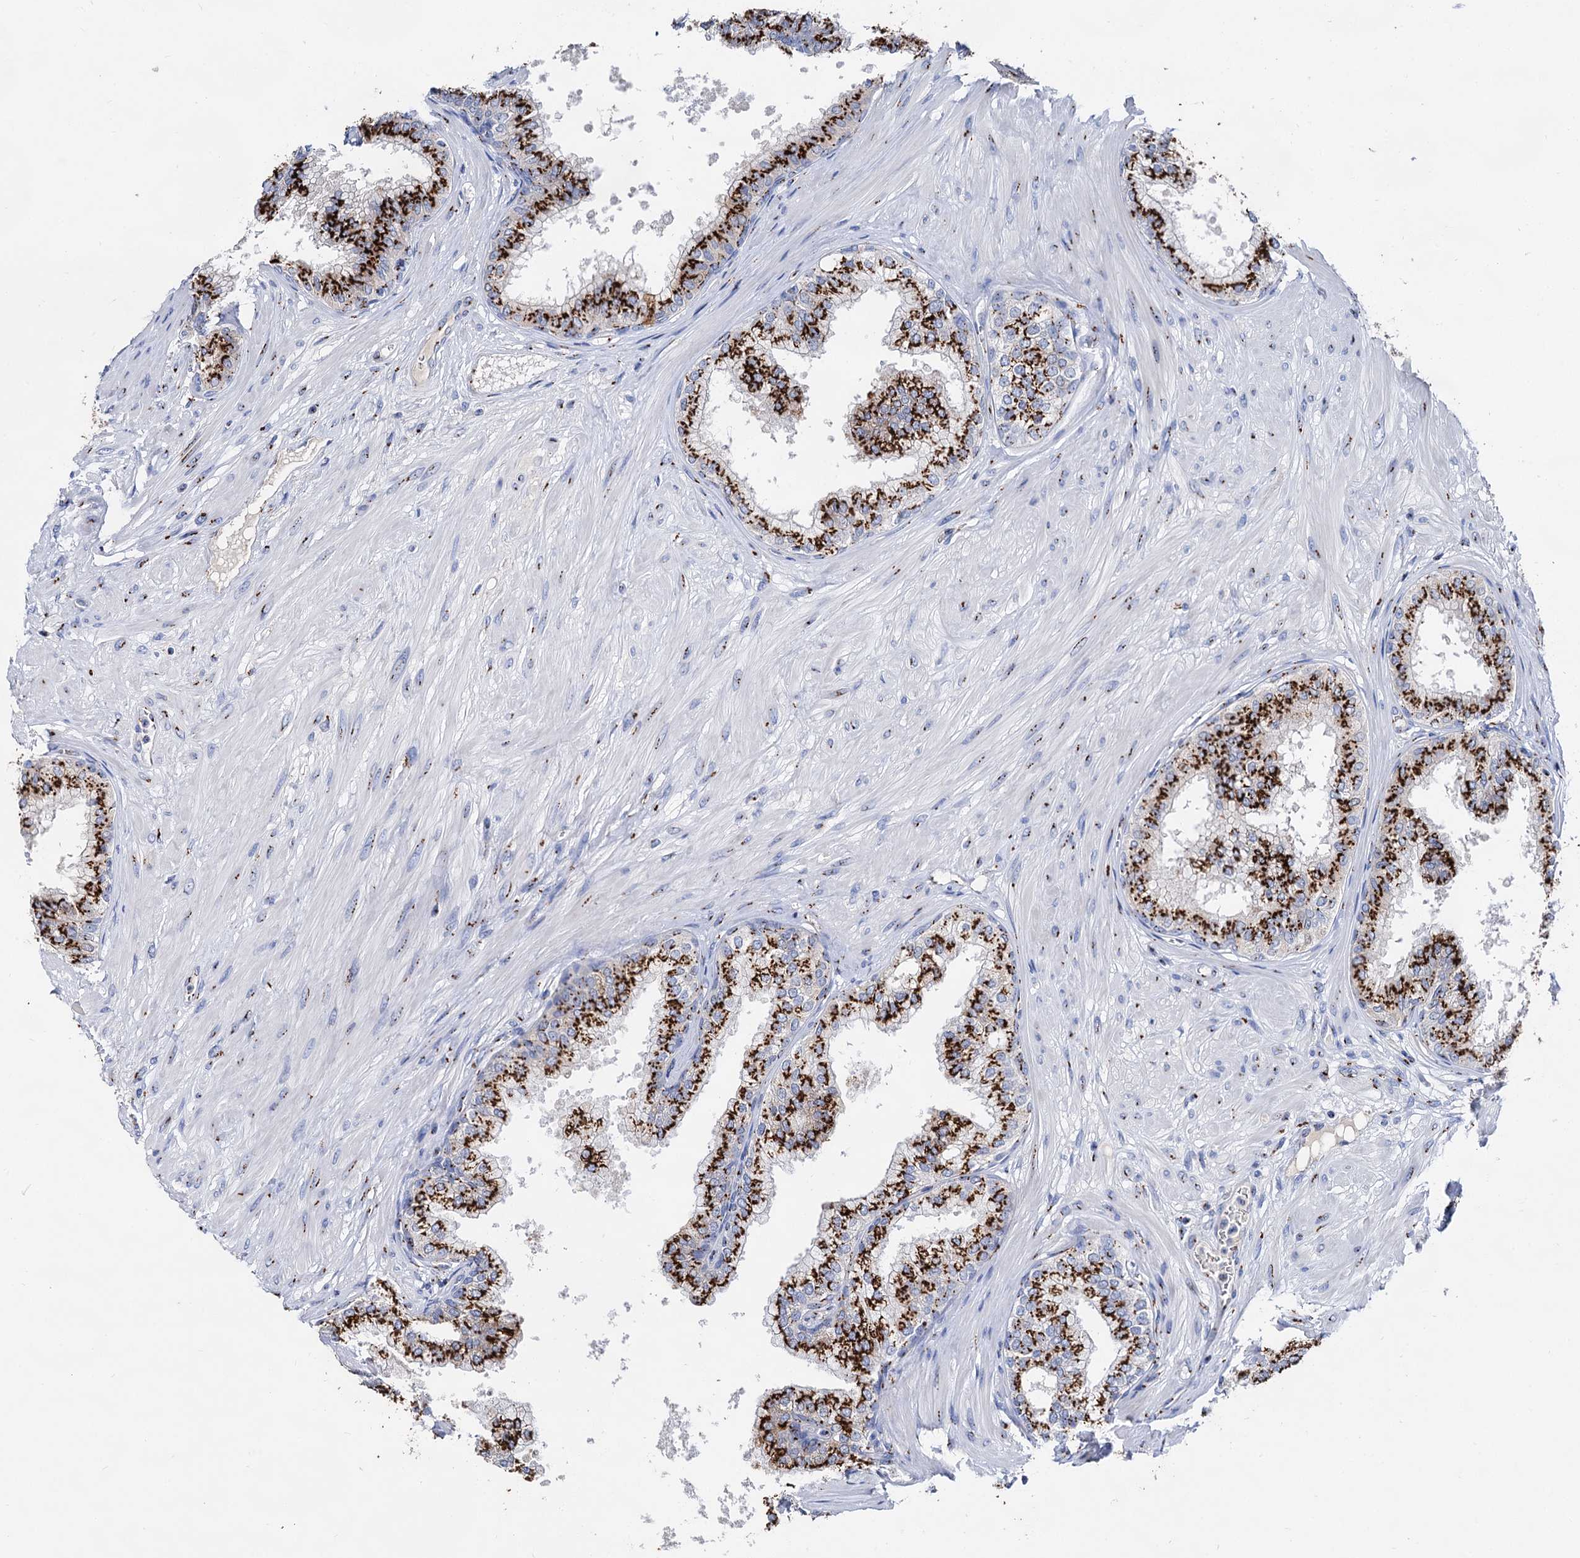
{"staining": {"intensity": "strong", "quantity": ">75%", "location": "cytoplasmic/membranous"}, "tissue": "prostate", "cell_type": "Glandular cells", "image_type": "normal", "snomed": [{"axis": "morphology", "description": "Normal tissue, NOS"}, {"axis": "topography", "description": "Prostate"}], "caption": "Glandular cells exhibit high levels of strong cytoplasmic/membranous positivity in approximately >75% of cells in benign human prostate.", "gene": "TM9SF3", "patient": {"sex": "male", "age": 60}}